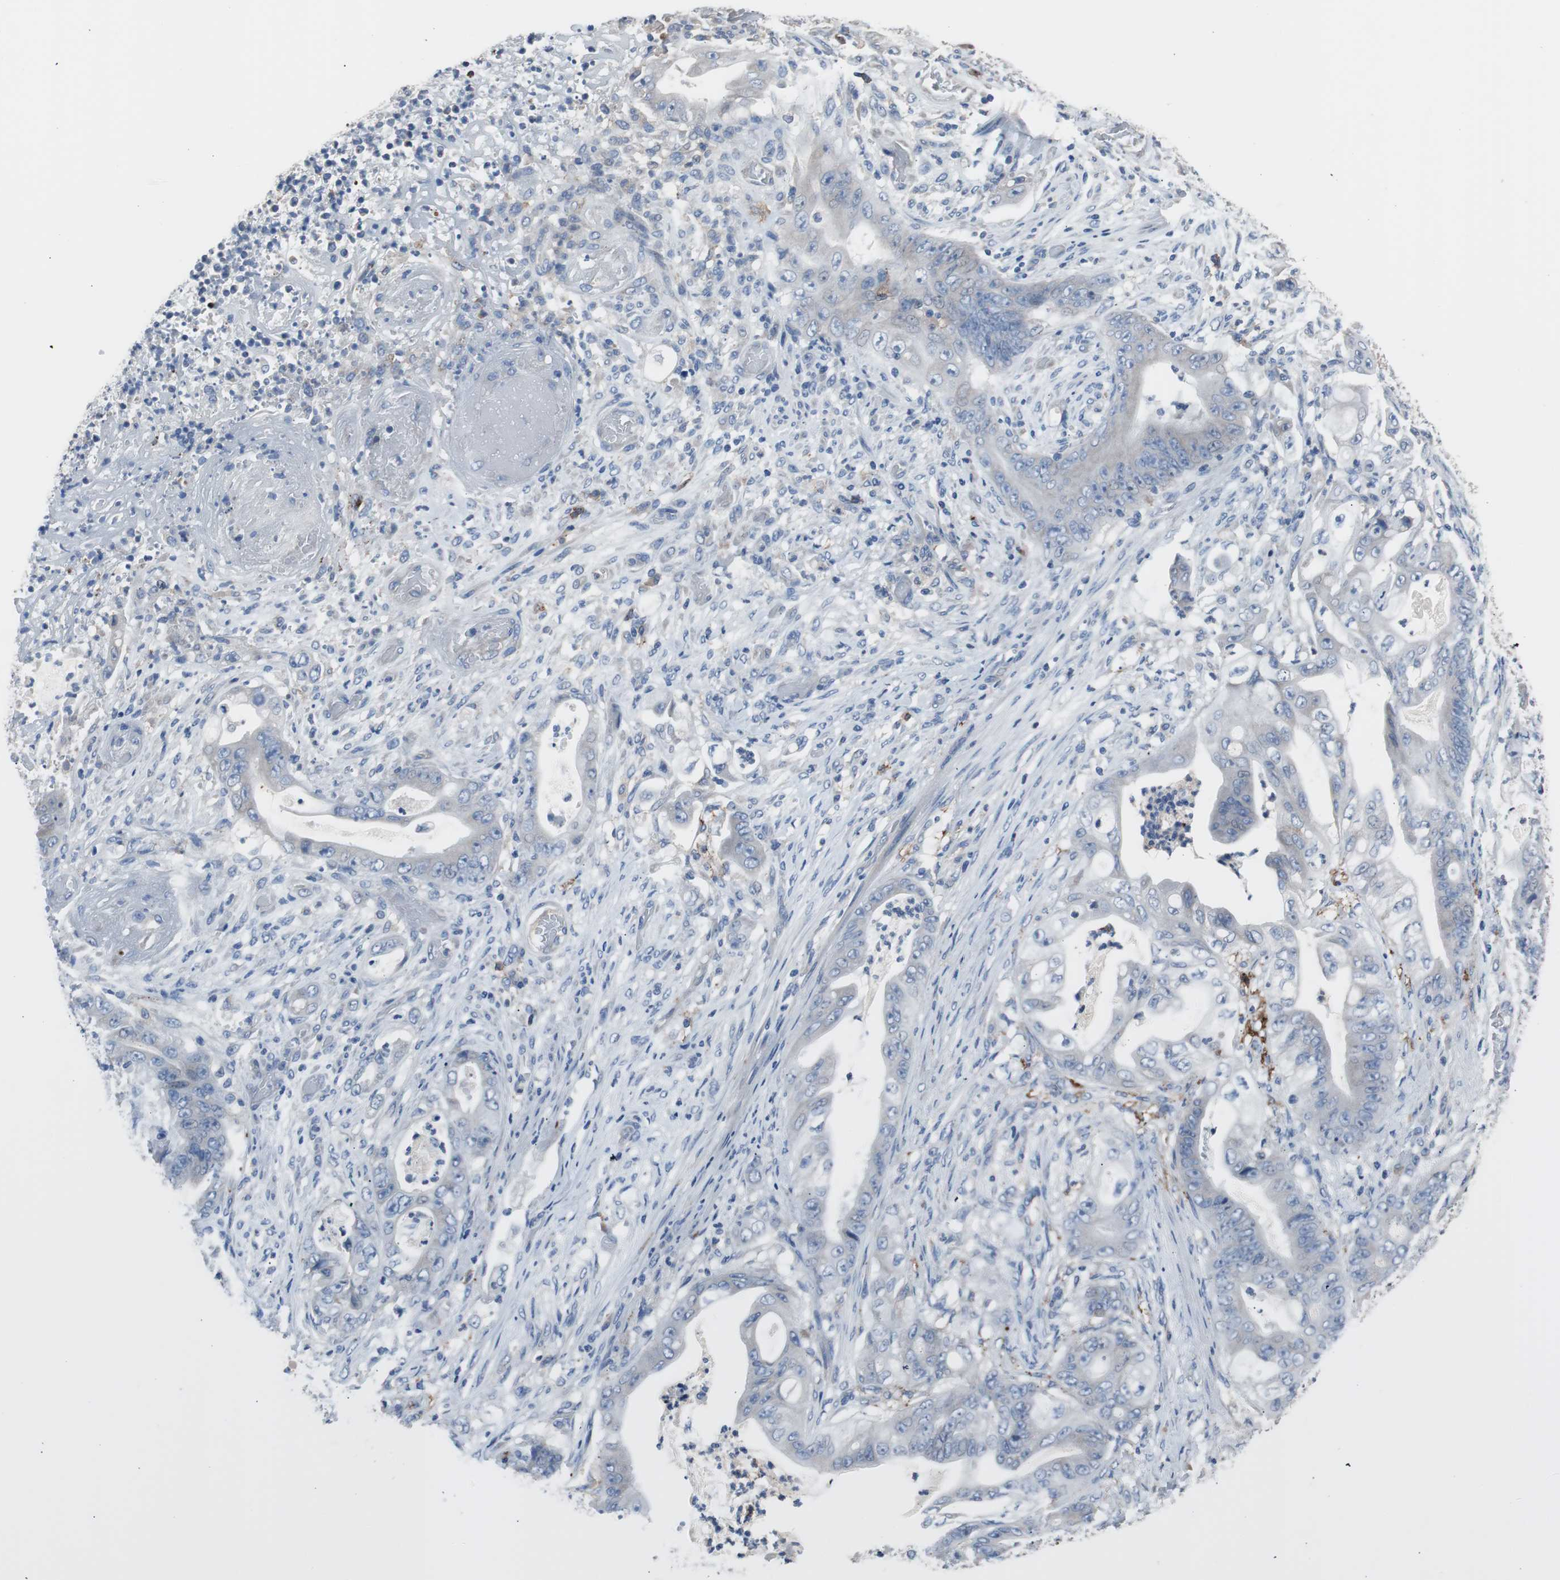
{"staining": {"intensity": "negative", "quantity": "none", "location": "none"}, "tissue": "stomach cancer", "cell_type": "Tumor cells", "image_type": "cancer", "snomed": [{"axis": "morphology", "description": "Adenocarcinoma, NOS"}, {"axis": "topography", "description": "Stomach"}], "caption": "DAB (3,3'-diaminobenzidine) immunohistochemical staining of human stomach cancer demonstrates no significant positivity in tumor cells.", "gene": "FCGR2B", "patient": {"sex": "female", "age": 73}}